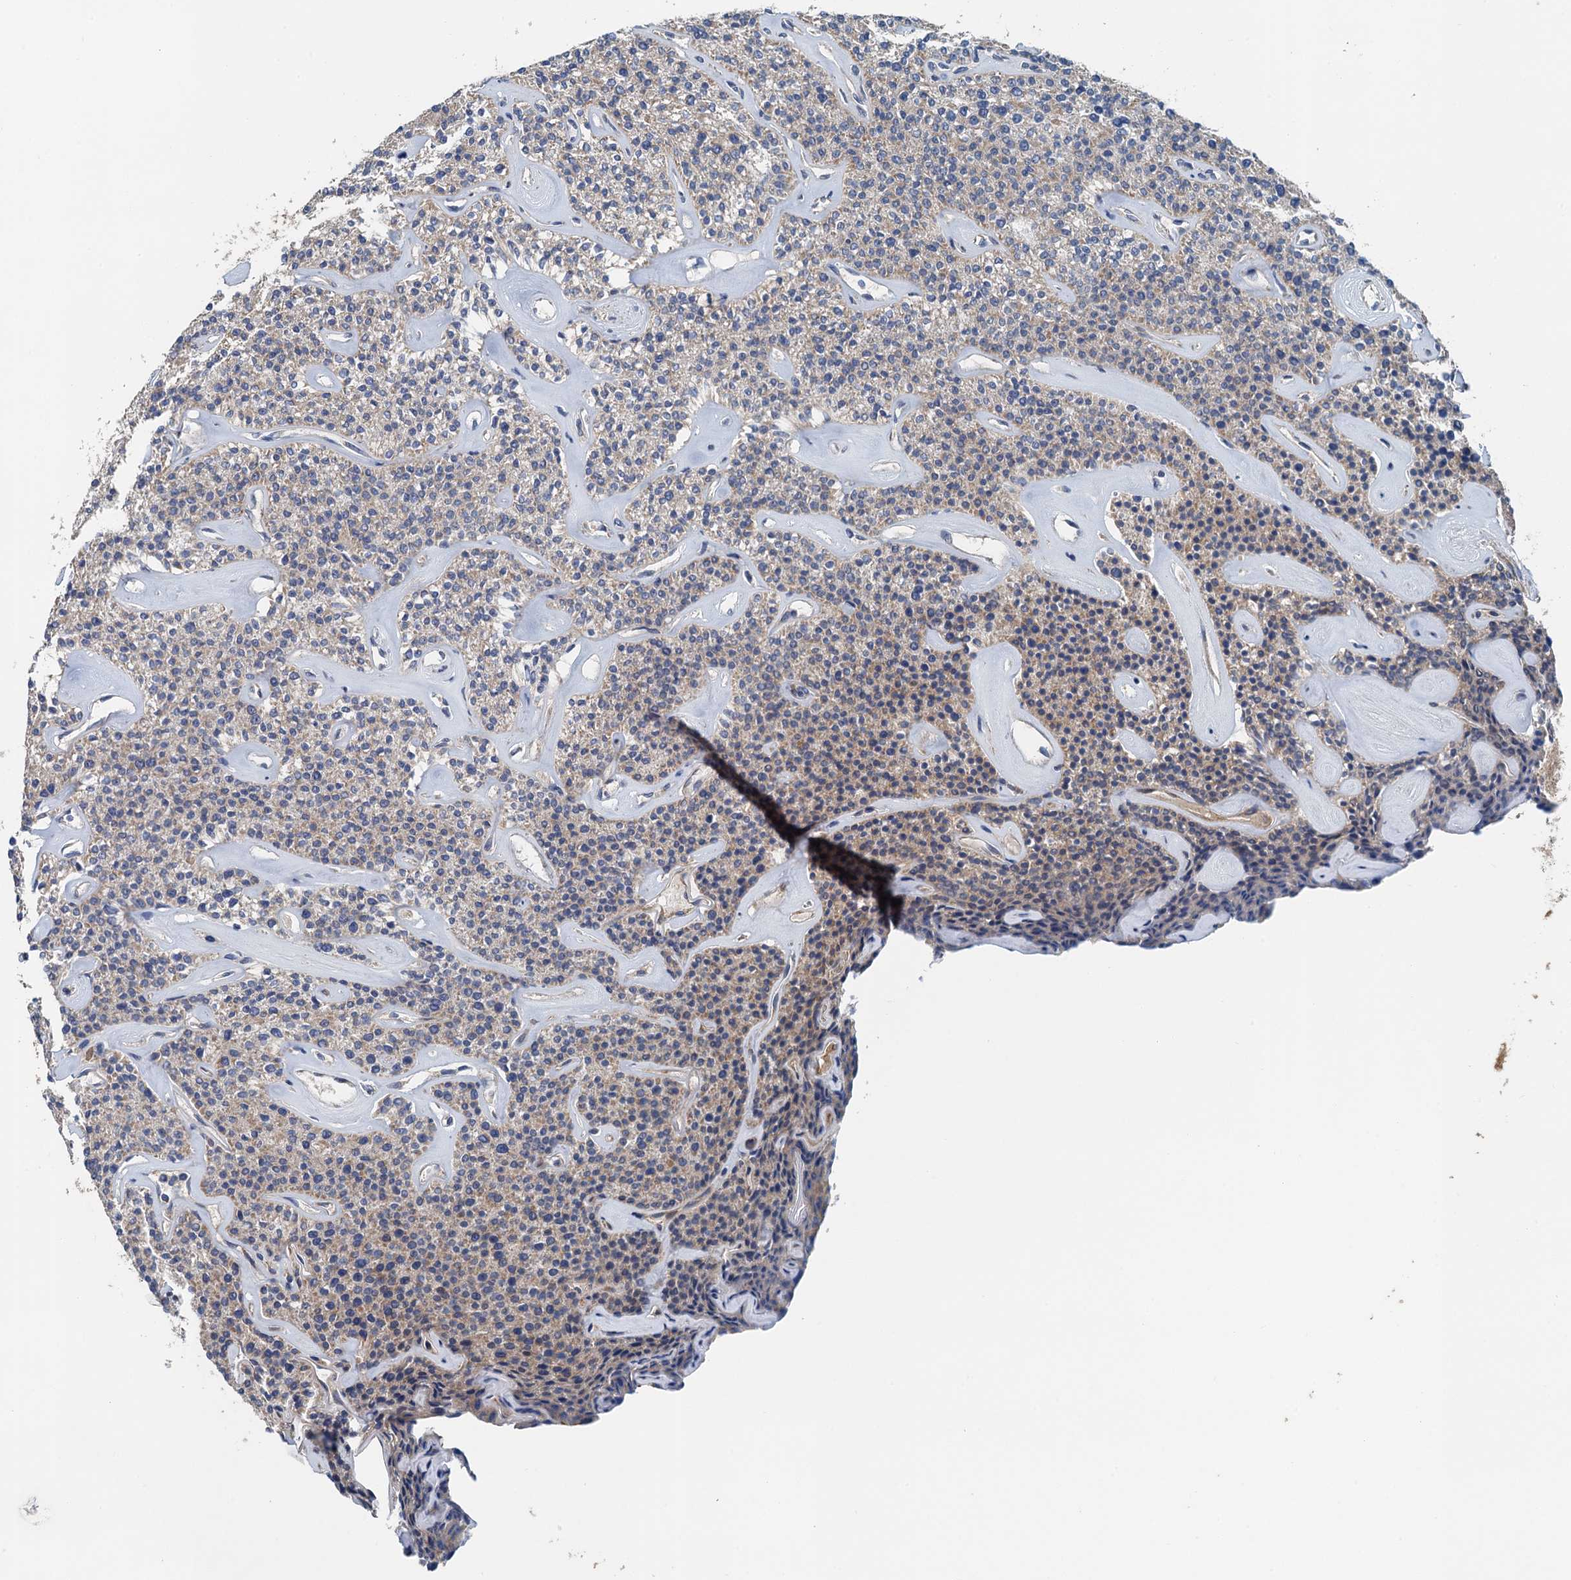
{"staining": {"intensity": "weak", "quantity": "<25%", "location": "cytoplasmic/membranous"}, "tissue": "parathyroid gland", "cell_type": "Glandular cells", "image_type": "normal", "snomed": [{"axis": "morphology", "description": "Normal tissue, NOS"}, {"axis": "topography", "description": "Parathyroid gland"}], "caption": "Immunohistochemistry micrograph of normal parathyroid gland: parathyroid gland stained with DAB (3,3'-diaminobenzidine) demonstrates no significant protein expression in glandular cells.", "gene": "PPP1R14D", "patient": {"sex": "male", "age": 46}}